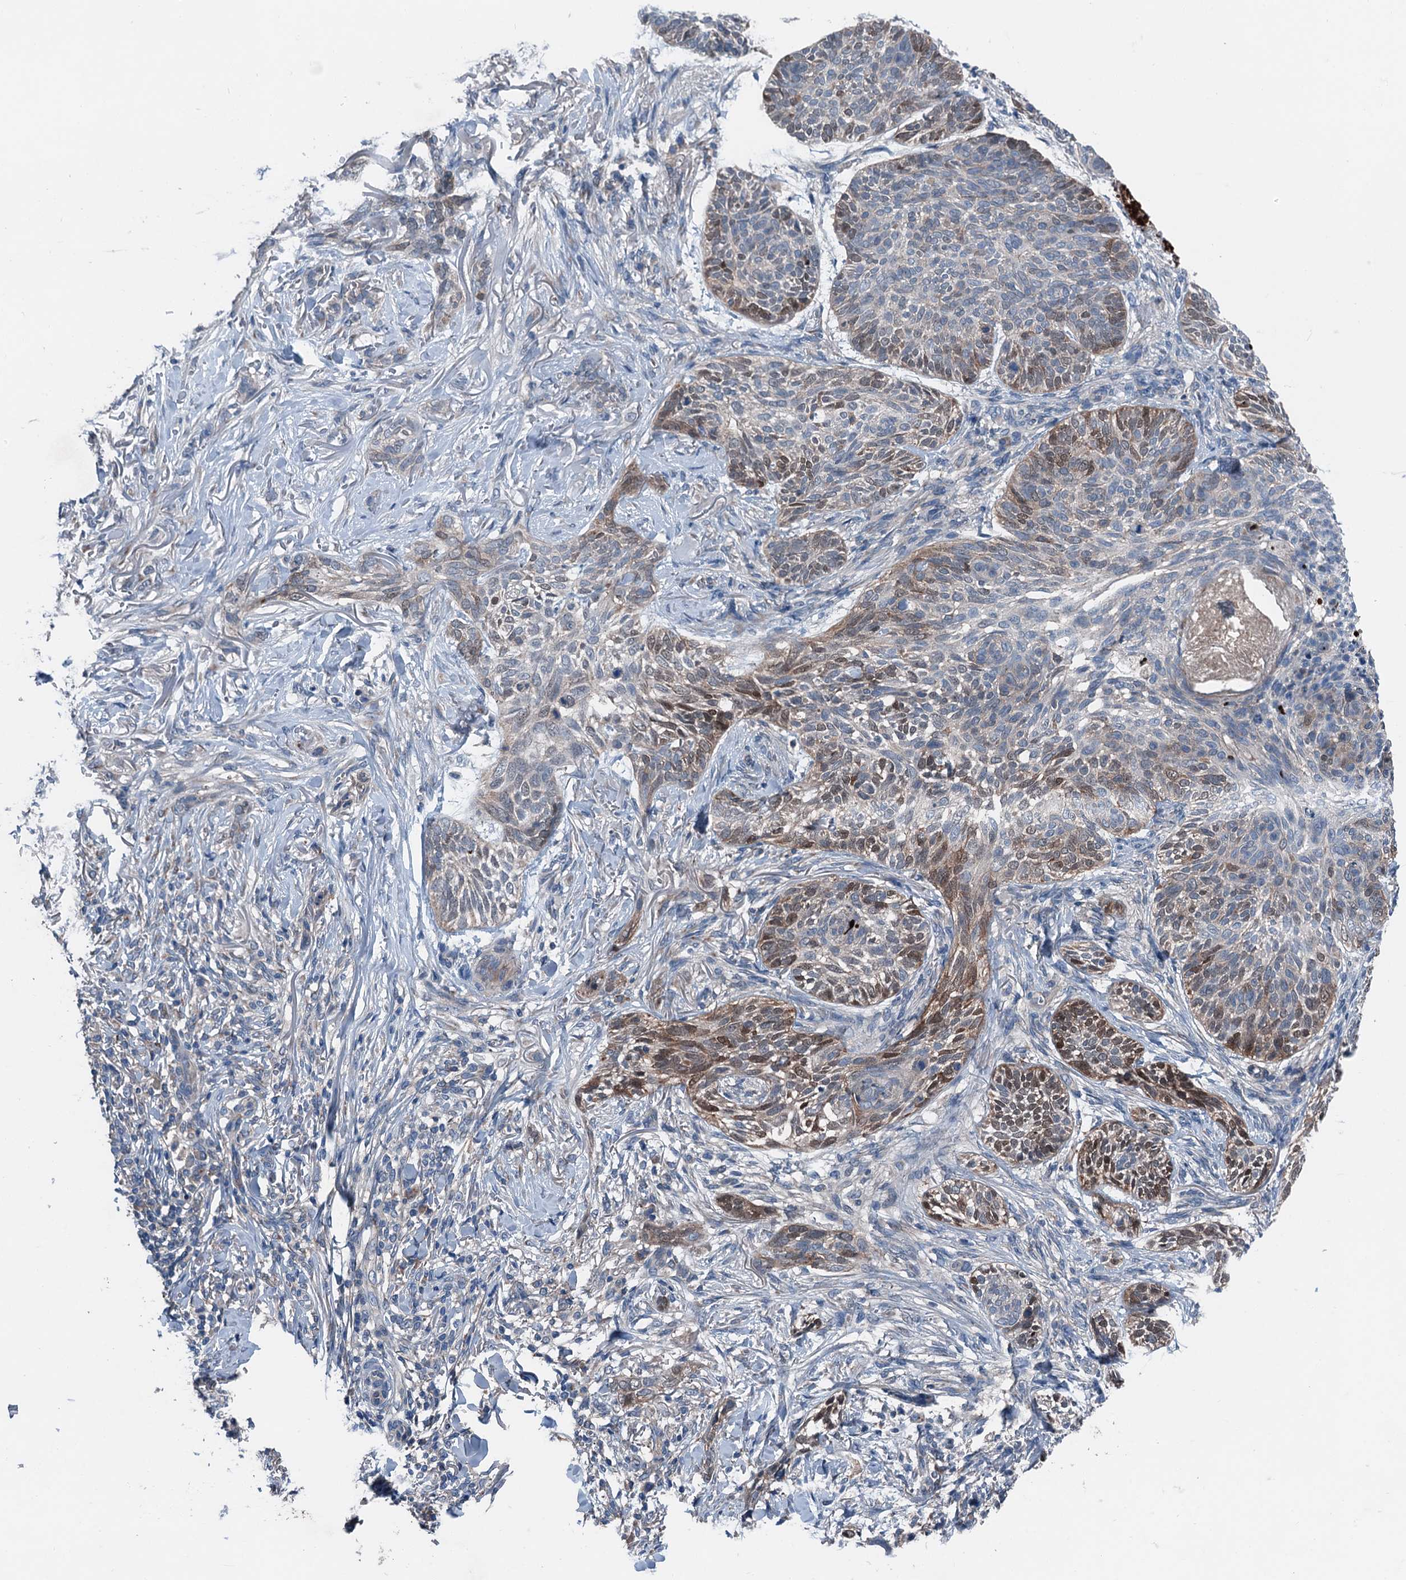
{"staining": {"intensity": "moderate", "quantity": "25%-75%", "location": "cytoplasmic/membranous,nuclear"}, "tissue": "skin cancer", "cell_type": "Tumor cells", "image_type": "cancer", "snomed": [{"axis": "morphology", "description": "Normal tissue, NOS"}, {"axis": "morphology", "description": "Basal cell carcinoma"}, {"axis": "topography", "description": "Skin"}], "caption": "Basal cell carcinoma (skin) stained with a protein marker displays moderate staining in tumor cells.", "gene": "SLC2A10", "patient": {"sex": "male", "age": 66}}